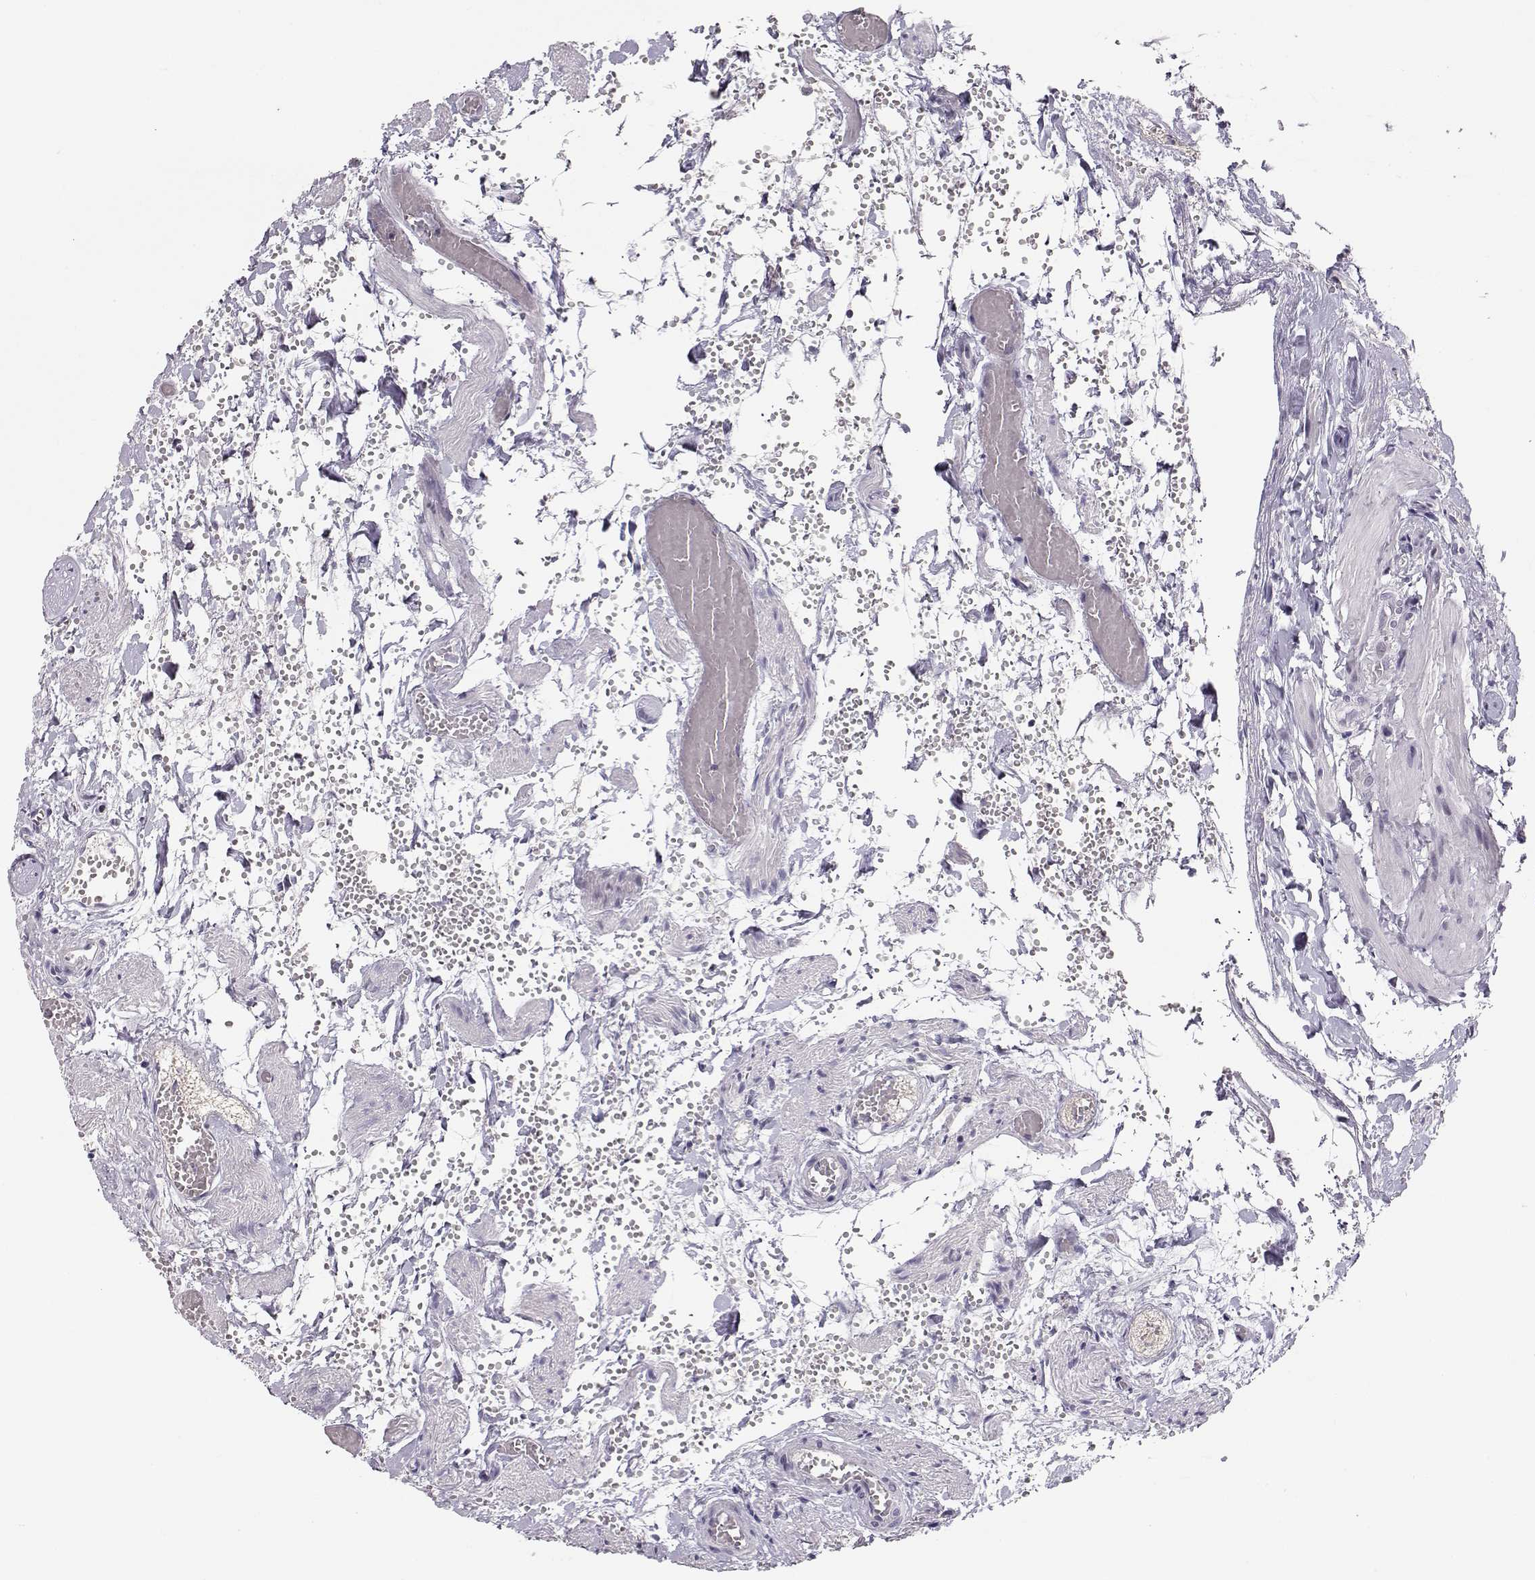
{"staining": {"intensity": "negative", "quantity": "none", "location": "none"}, "tissue": "fallopian tube", "cell_type": "Glandular cells", "image_type": "normal", "snomed": [{"axis": "morphology", "description": "Normal tissue, NOS"}, {"axis": "morphology", "description": "Carcinoma, endometroid"}, {"axis": "topography", "description": "Fallopian tube"}, {"axis": "topography", "description": "Ovary"}], "caption": "Human fallopian tube stained for a protein using immunohistochemistry demonstrates no positivity in glandular cells.", "gene": "TEPP", "patient": {"sex": "female", "age": 42}}